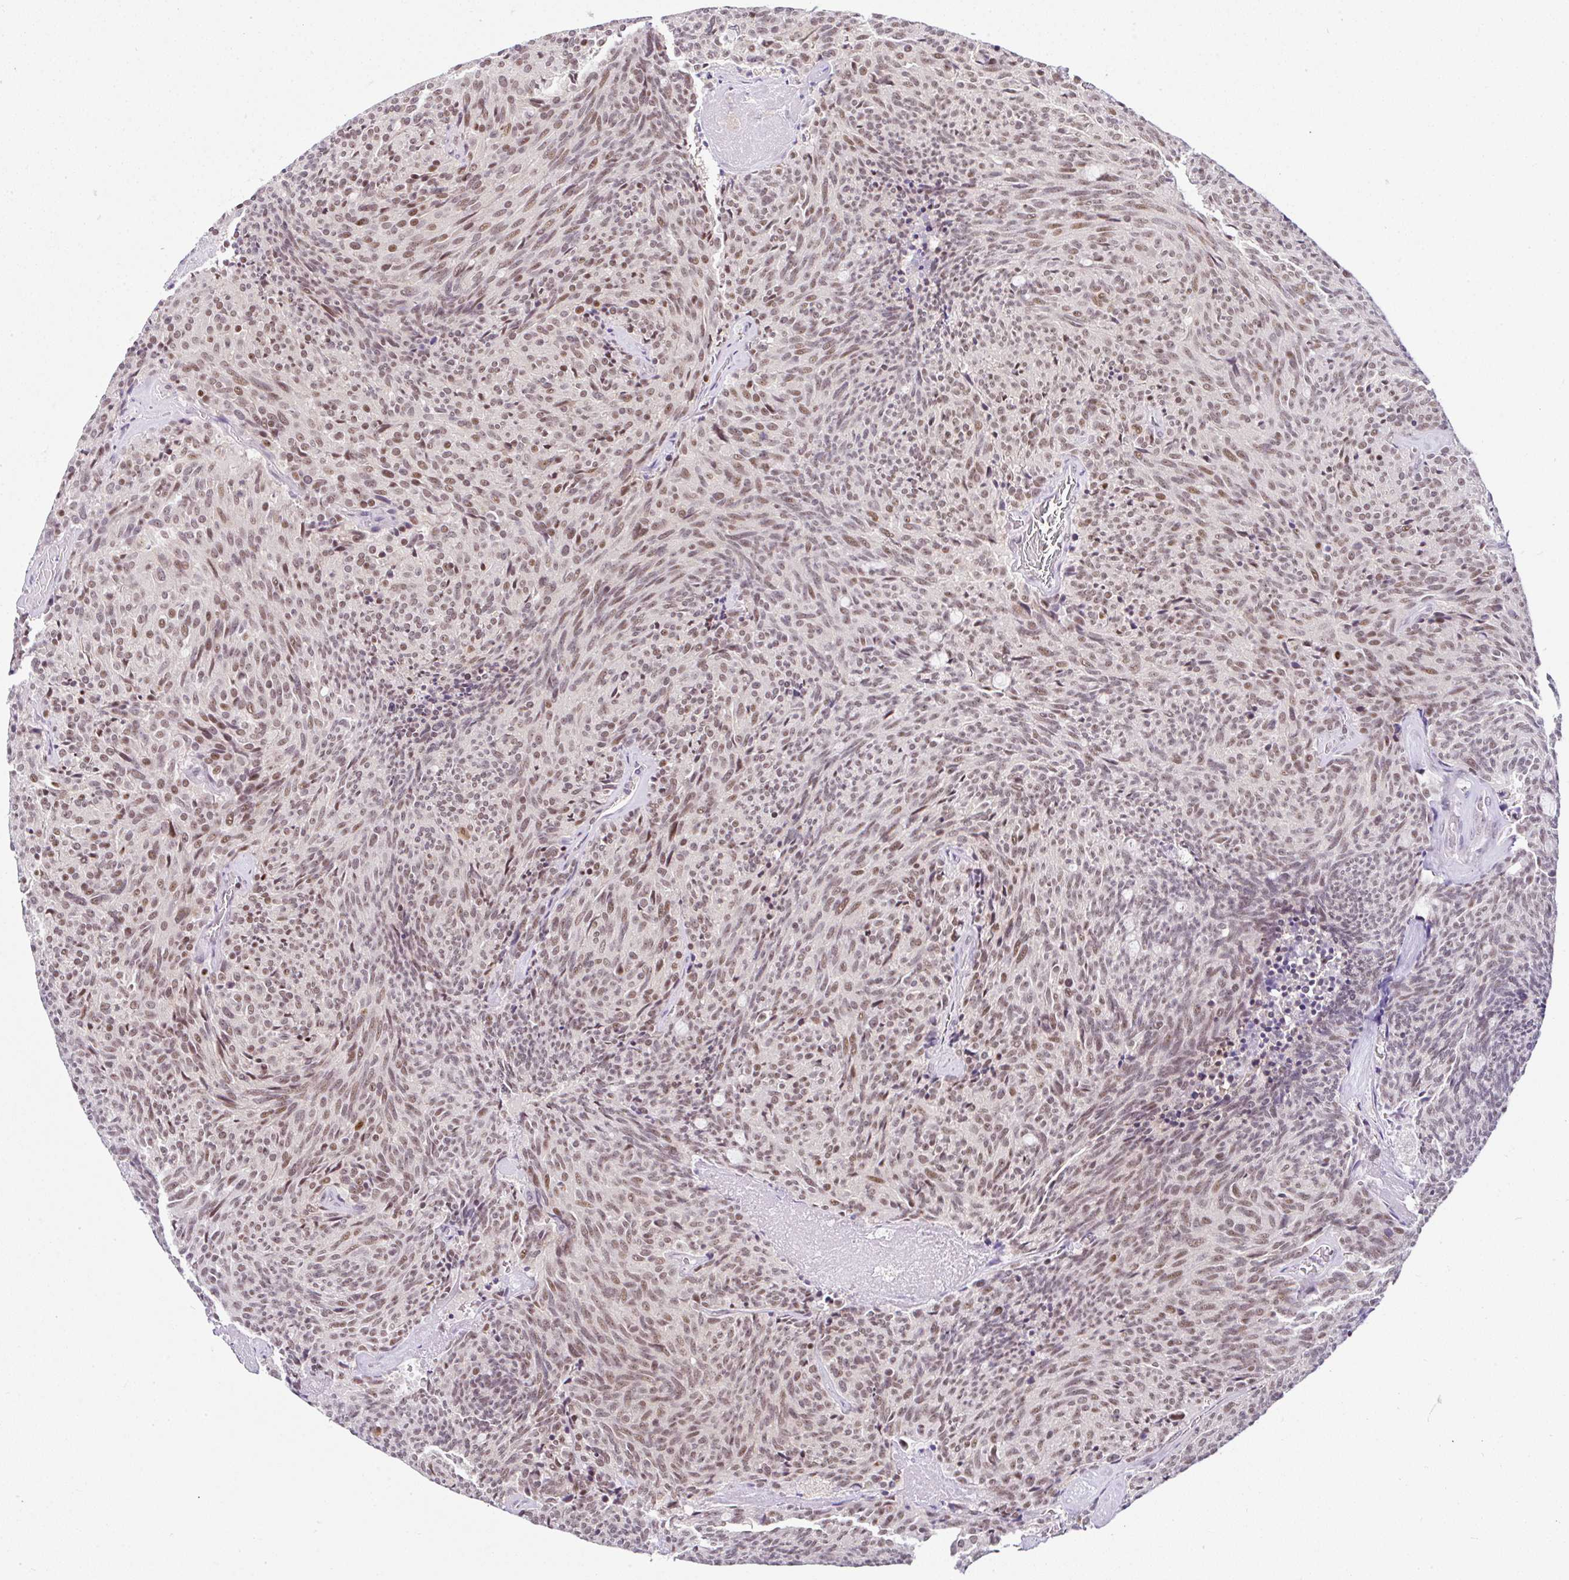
{"staining": {"intensity": "moderate", "quantity": ">75%", "location": "nuclear"}, "tissue": "carcinoid", "cell_type": "Tumor cells", "image_type": "cancer", "snomed": [{"axis": "morphology", "description": "Carcinoid, malignant, NOS"}, {"axis": "topography", "description": "Pancreas"}], "caption": "Protein expression by immunohistochemistry displays moderate nuclear expression in about >75% of tumor cells in carcinoid (malignant).", "gene": "PTPN2", "patient": {"sex": "female", "age": 54}}